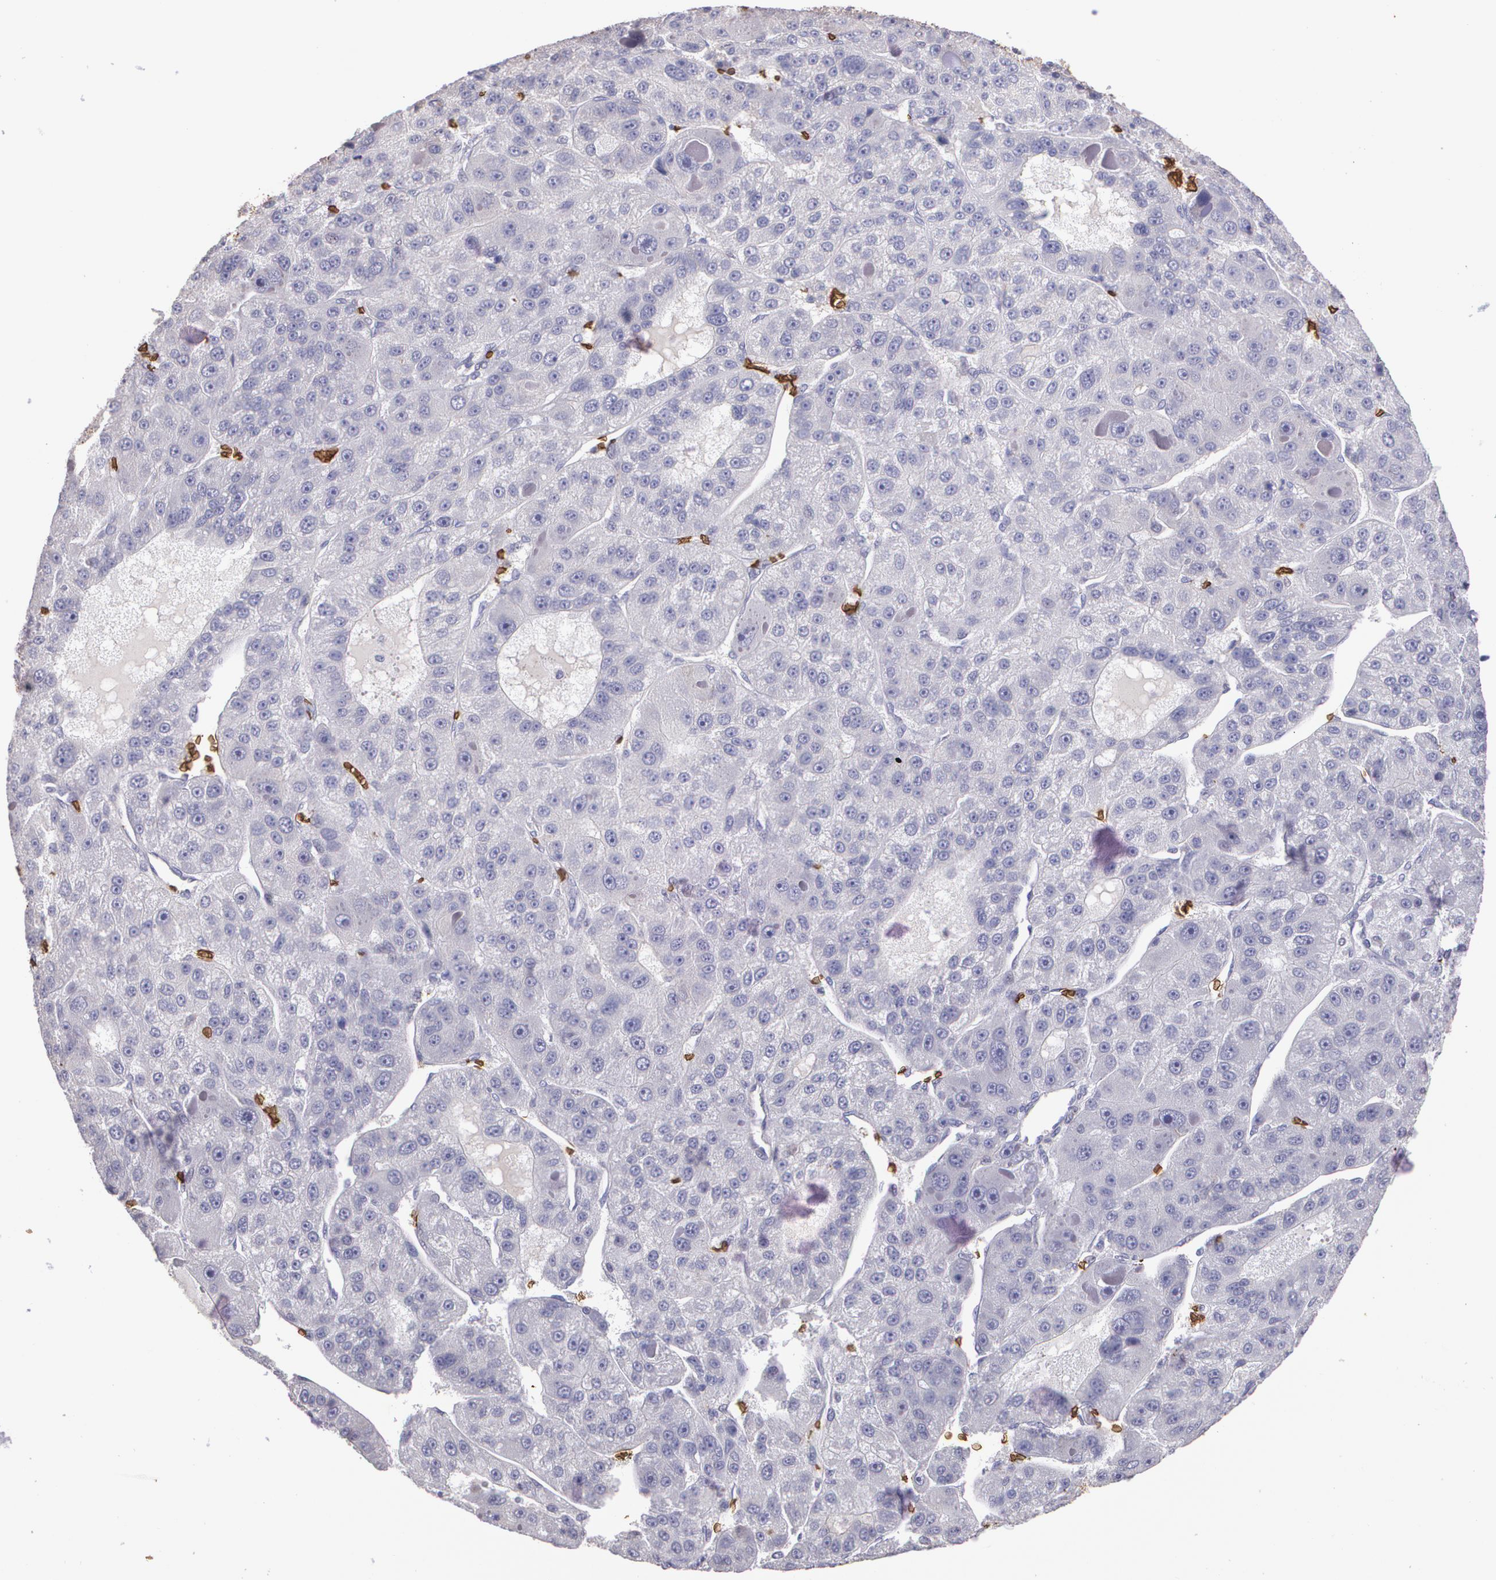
{"staining": {"intensity": "weak", "quantity": "<25%", "location": "cytoplasmic/membranous"}, "tissue": "liver cancer", "cell_type": "Tumor cells", "image_type": "cancer", "snomed": [{"axis": "morphology", "description": "Carcinoma, Hepatocellular, NOS"}, {"axis": "topography", "description": "Liver"}], "caption": "This is a micrograph of immunohistochemistry staining of hepatocellular carcinoma (liver), which shows no positivity in tumor cells. (DAB immunohistochemistry (IHC) visualized using brightfield microscopy, high magnification).", "gene": "SLC2A1", "patient": {"sex": "male", "age": 76}}